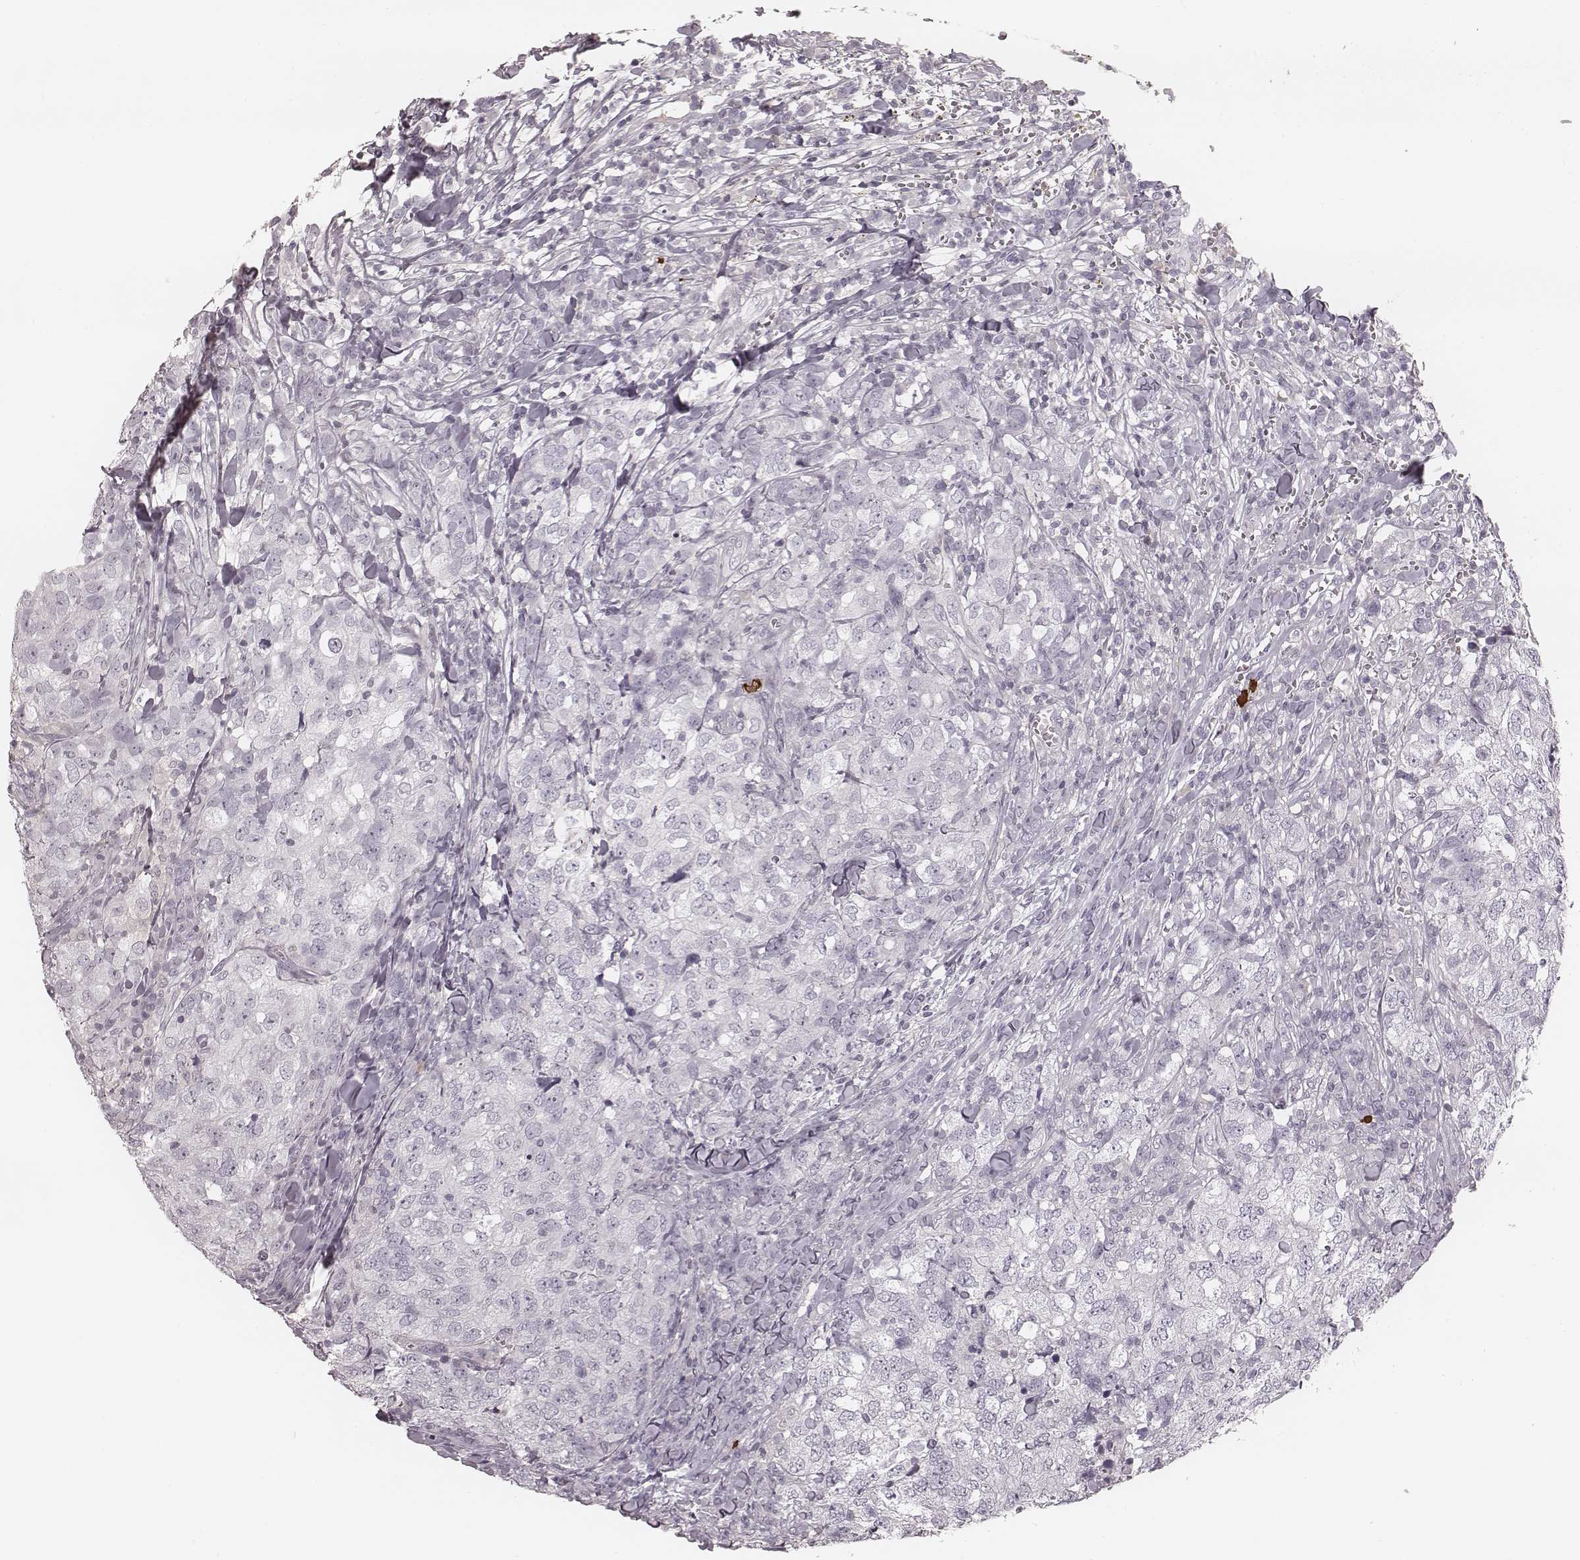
{"staining": {"intensity": "negative", "quantity": "none", "location": "none"}, "tissue": "breast cancer", "cell_type": "Tumor cells", "image_type": "cancer", "snomed": [{"axis": "morphology", "description": "Duct carcinoma"}, {"axis": "topography", "description": "Breast"}], "caption": "DAB (3,3'-diaminobenzidine) immunohistochemical staining of breast cancer (intraductal carcinoma) displays no significant staining in tumor cells. (Stains: DAB (3,3'-diaminobenzidine) immunohistochemistry (IHC) with hematoxylin counter stain, Microscopy: brightfield microscopy at high magnification).", "gene": "S100Z", "patient": {"sex": "female", "age": 30}}